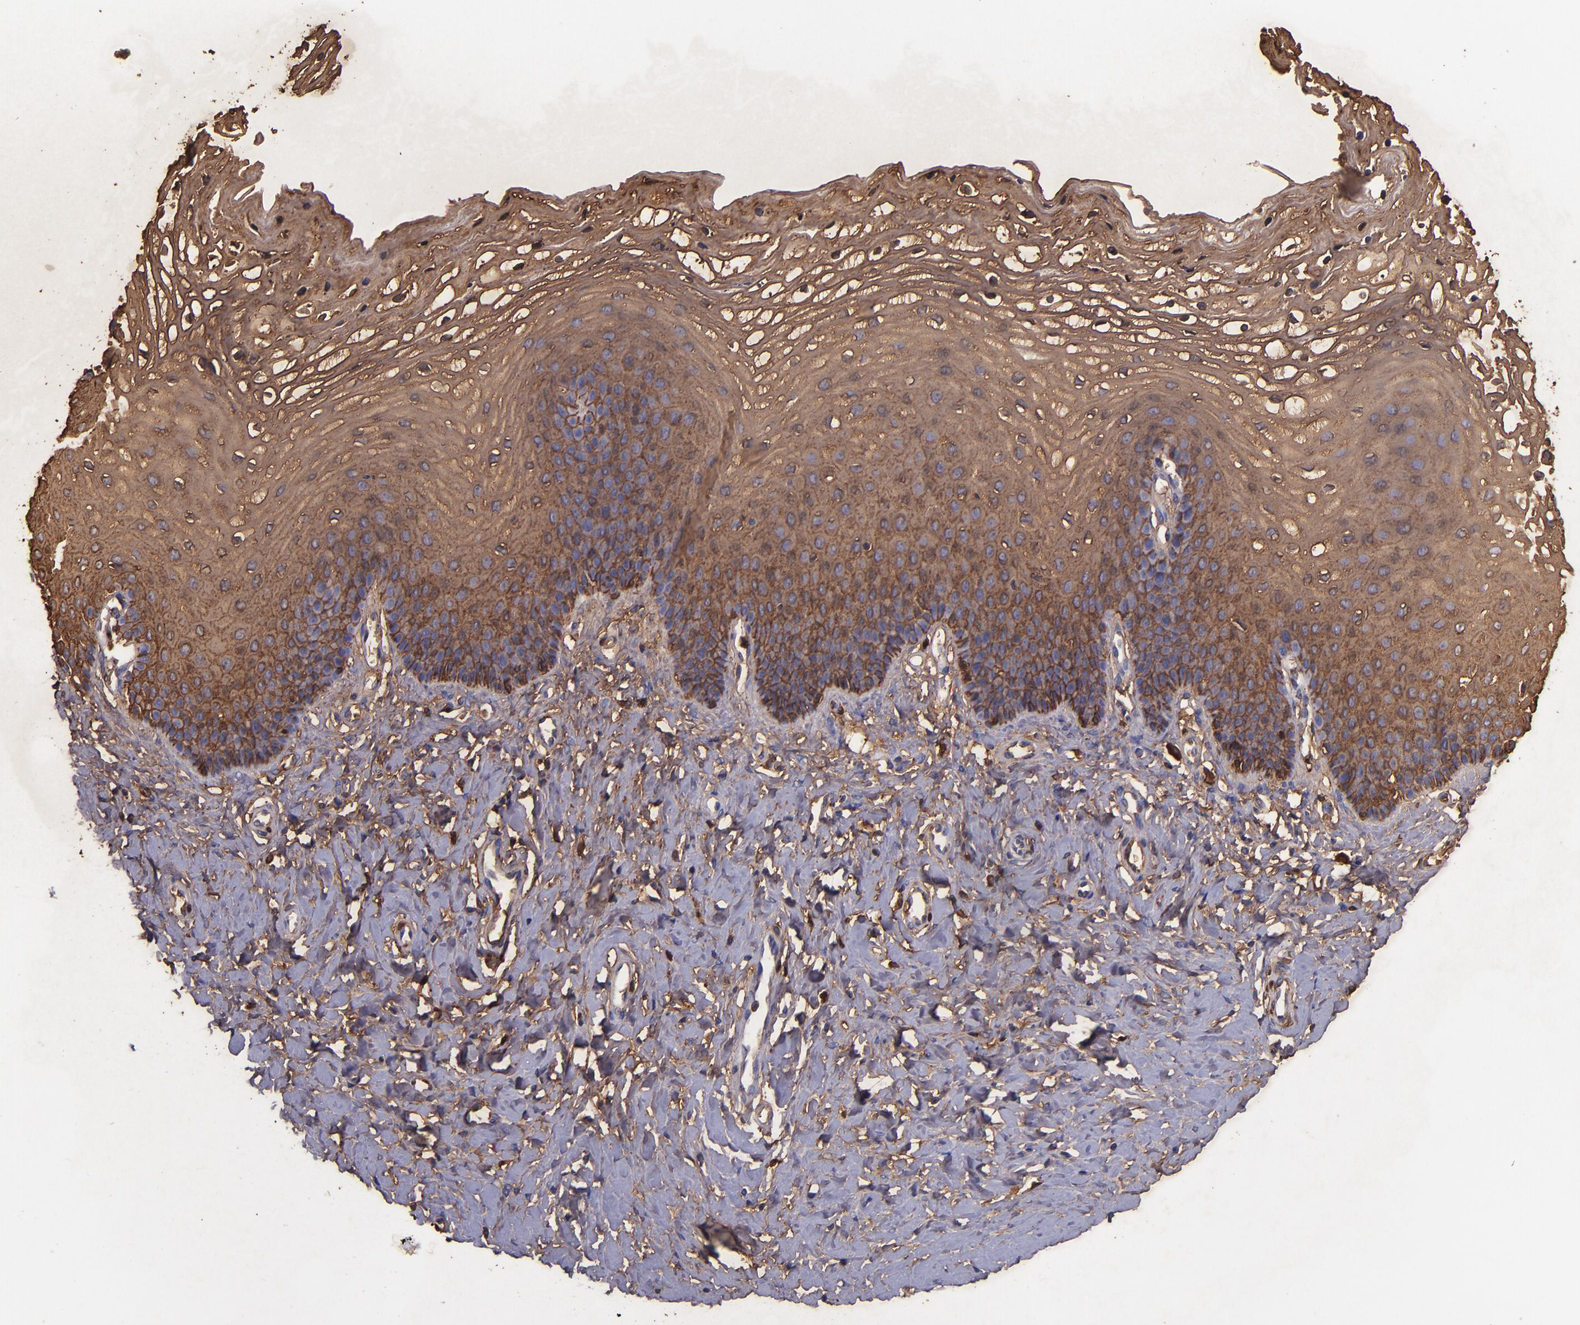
{"staining": {"intensity": "strong", "quantity": ">75%", "location": "cytoplasmic/membranous"}, "tissue": "vagina", "cell_type": "Squamous epithelial cells", "image_type": "normal", "snomed": [{"axis": "morphology", "description": "Normal tissue, NOS"}, {"axis": "topography", "description": "Vagina"}], "caption": "Immunohistochemical staining of normal vagina shows high levels of strong cytoplasmic/membranous expression in about >75% of squamous epithelial cells.", "gene": "IVL", "patient": {"sex": "female", "age": 68}}